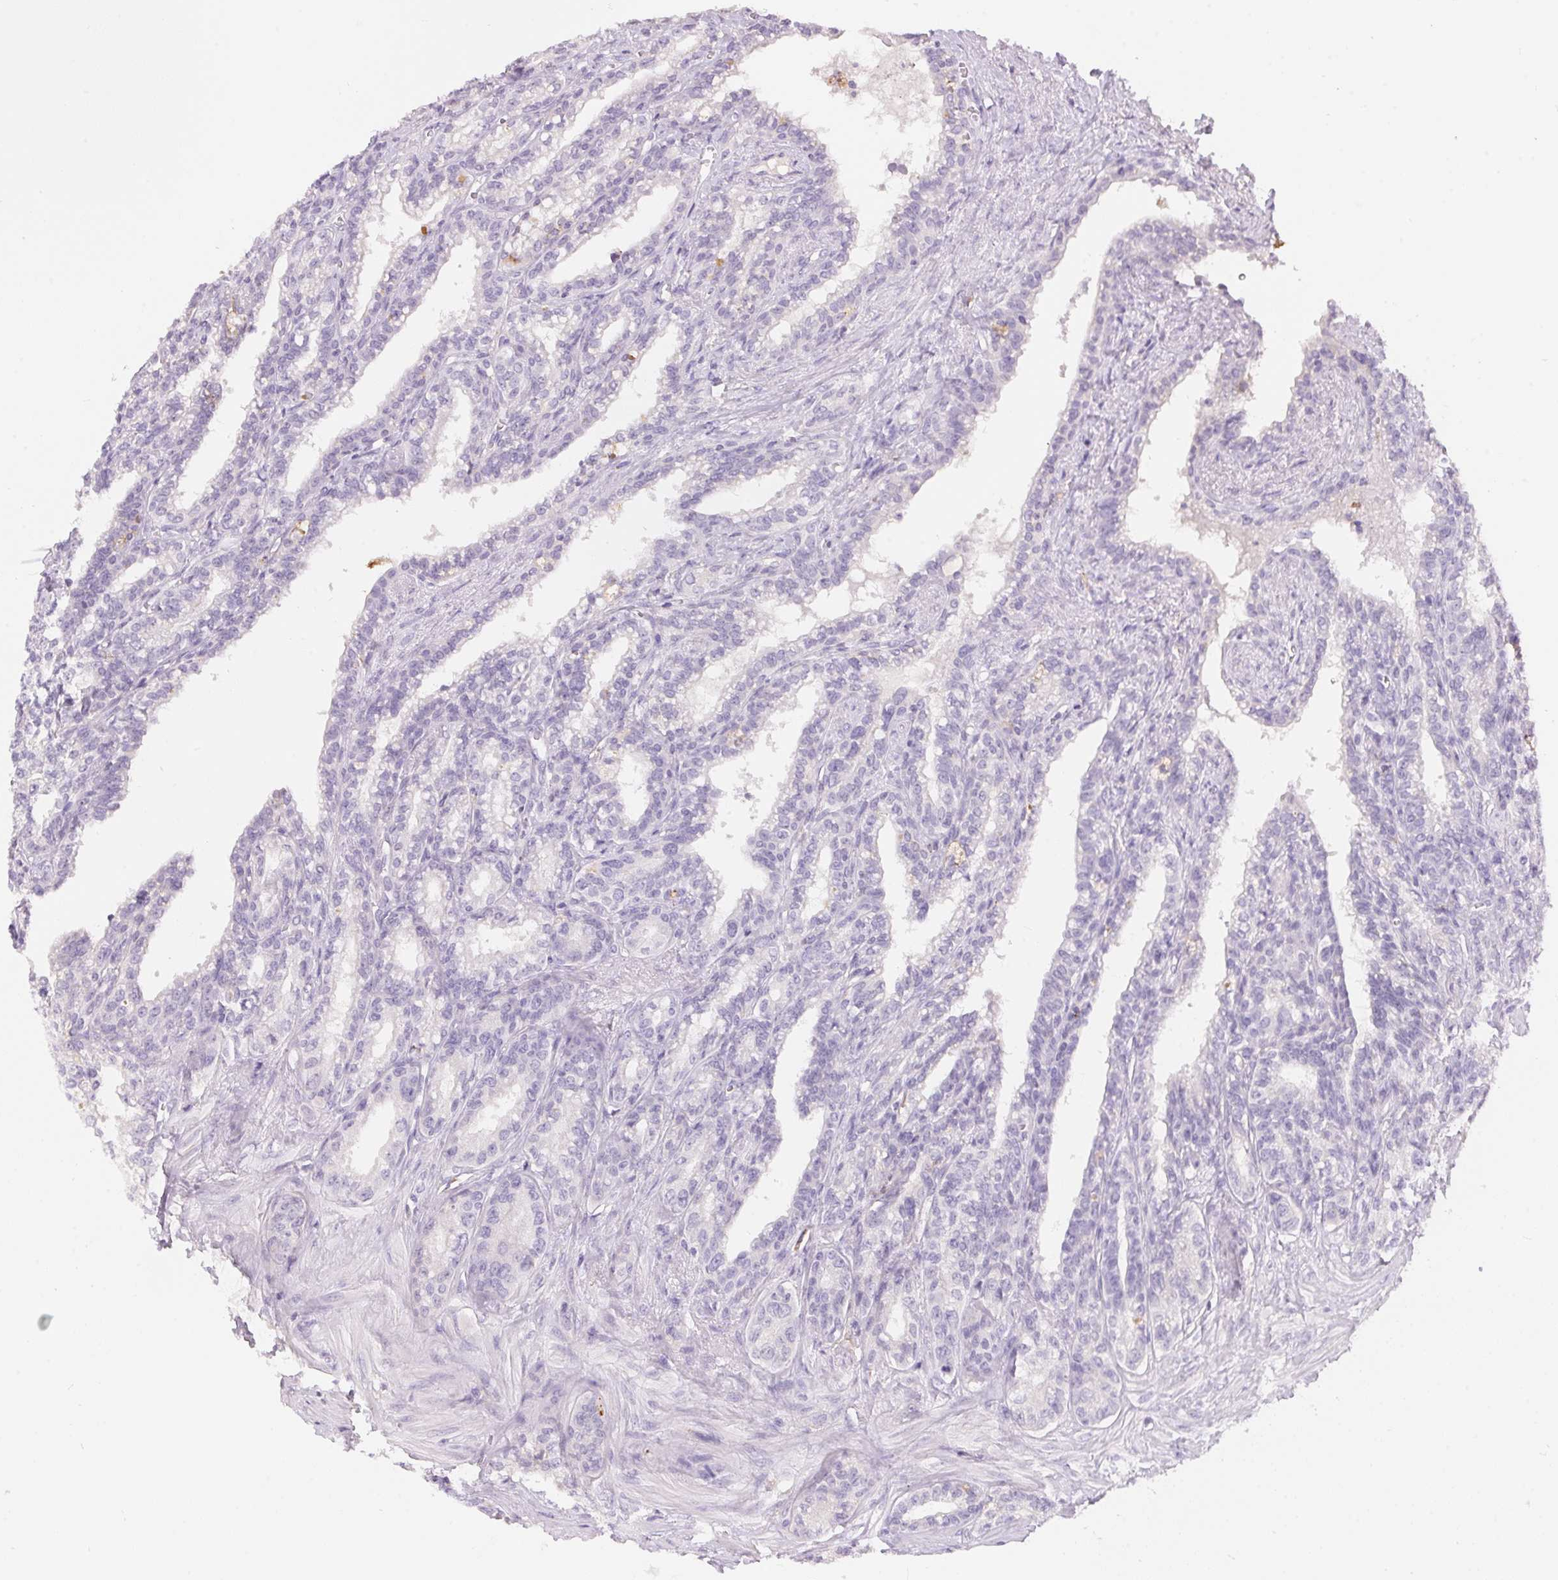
{"staining": {"intensity": "negative", "quantity": "none", "location": "none"}, "tissue": "seminal vesicle", "cell_type": "Glandular cells", "image_type": "normal", "snomed": [{"axis": "morphology", "description": "Normal tissue, NOS"}, {"axis": "morphology", "description": "Urothelial carcinoma, NOS"}, {"axis": "topography", "description": "Urinary bladder"}, {"axis": "topography", "description": "Seminal veicle"}], "caption": "This is a photomicrograph of IHC staining of unremarkable seminal vesicle, which shows no positivity in glandular cells.", "gene": "PNLIPRP3", "patient": {"sex": "male", "age": 76}}